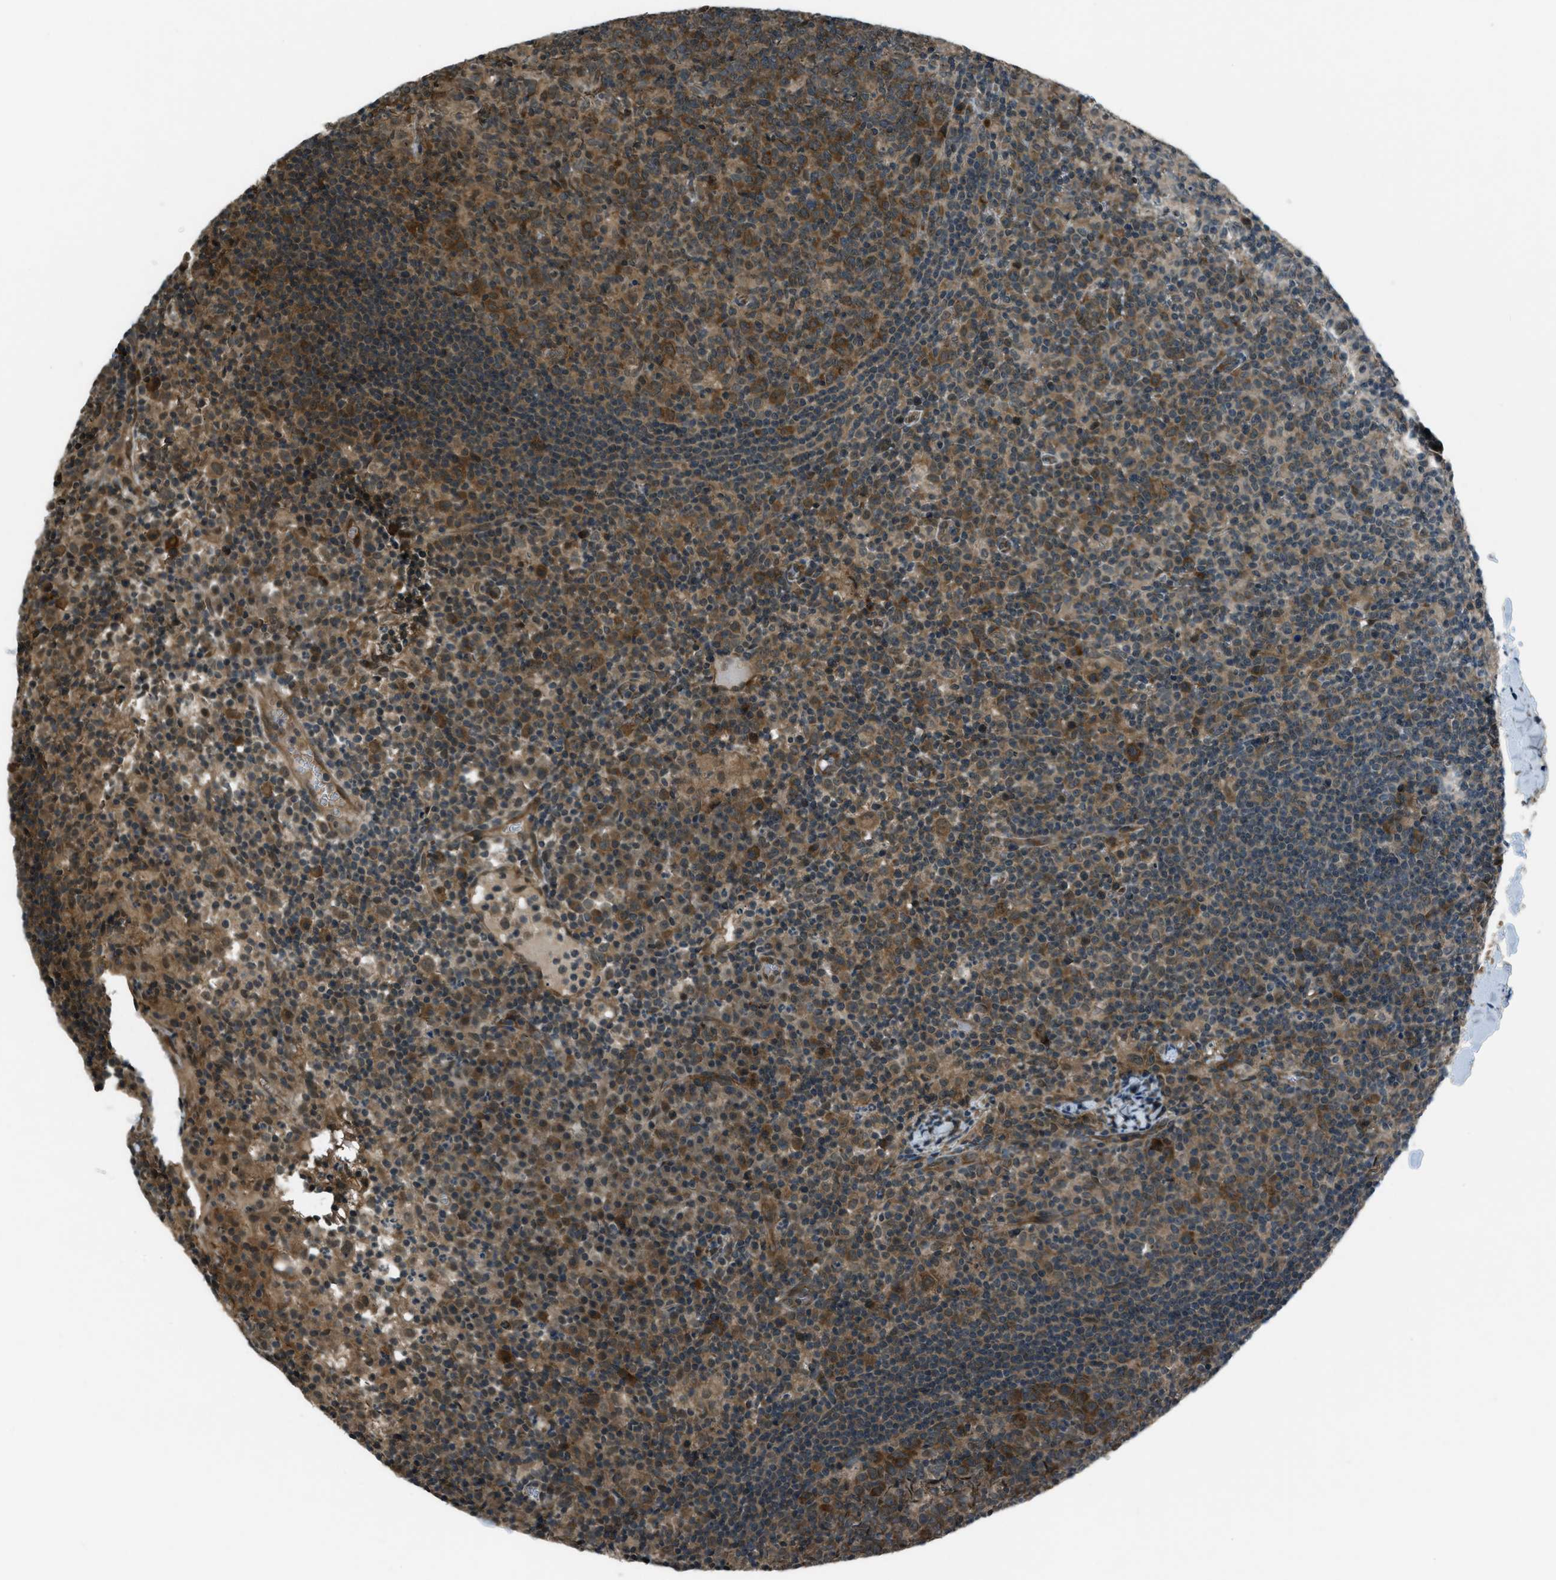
{"staining": {"intensity": "moderate", "quantity": ">75%", "location": "cytoplasmic/membranous"}, "tissue": "lymph node", "cell_type": "Germinal center cells", "image_type": "normal", "snomed": [{"axis": "morphology", "description": "Normal tissue, NOS"}, {"axis": "morphology", "description": "Inflammation, NOS"}, {"axis": "topography", "description": "Lymph node"}], "caption": "Protein expression analysis of unremarkable human lymph node reveals moderate cytoplasmic/membranous positivity in approximately >75% of germinal center cells.", "gene": "ASAP2", "patient": {"sex": "male", "age": 55}}